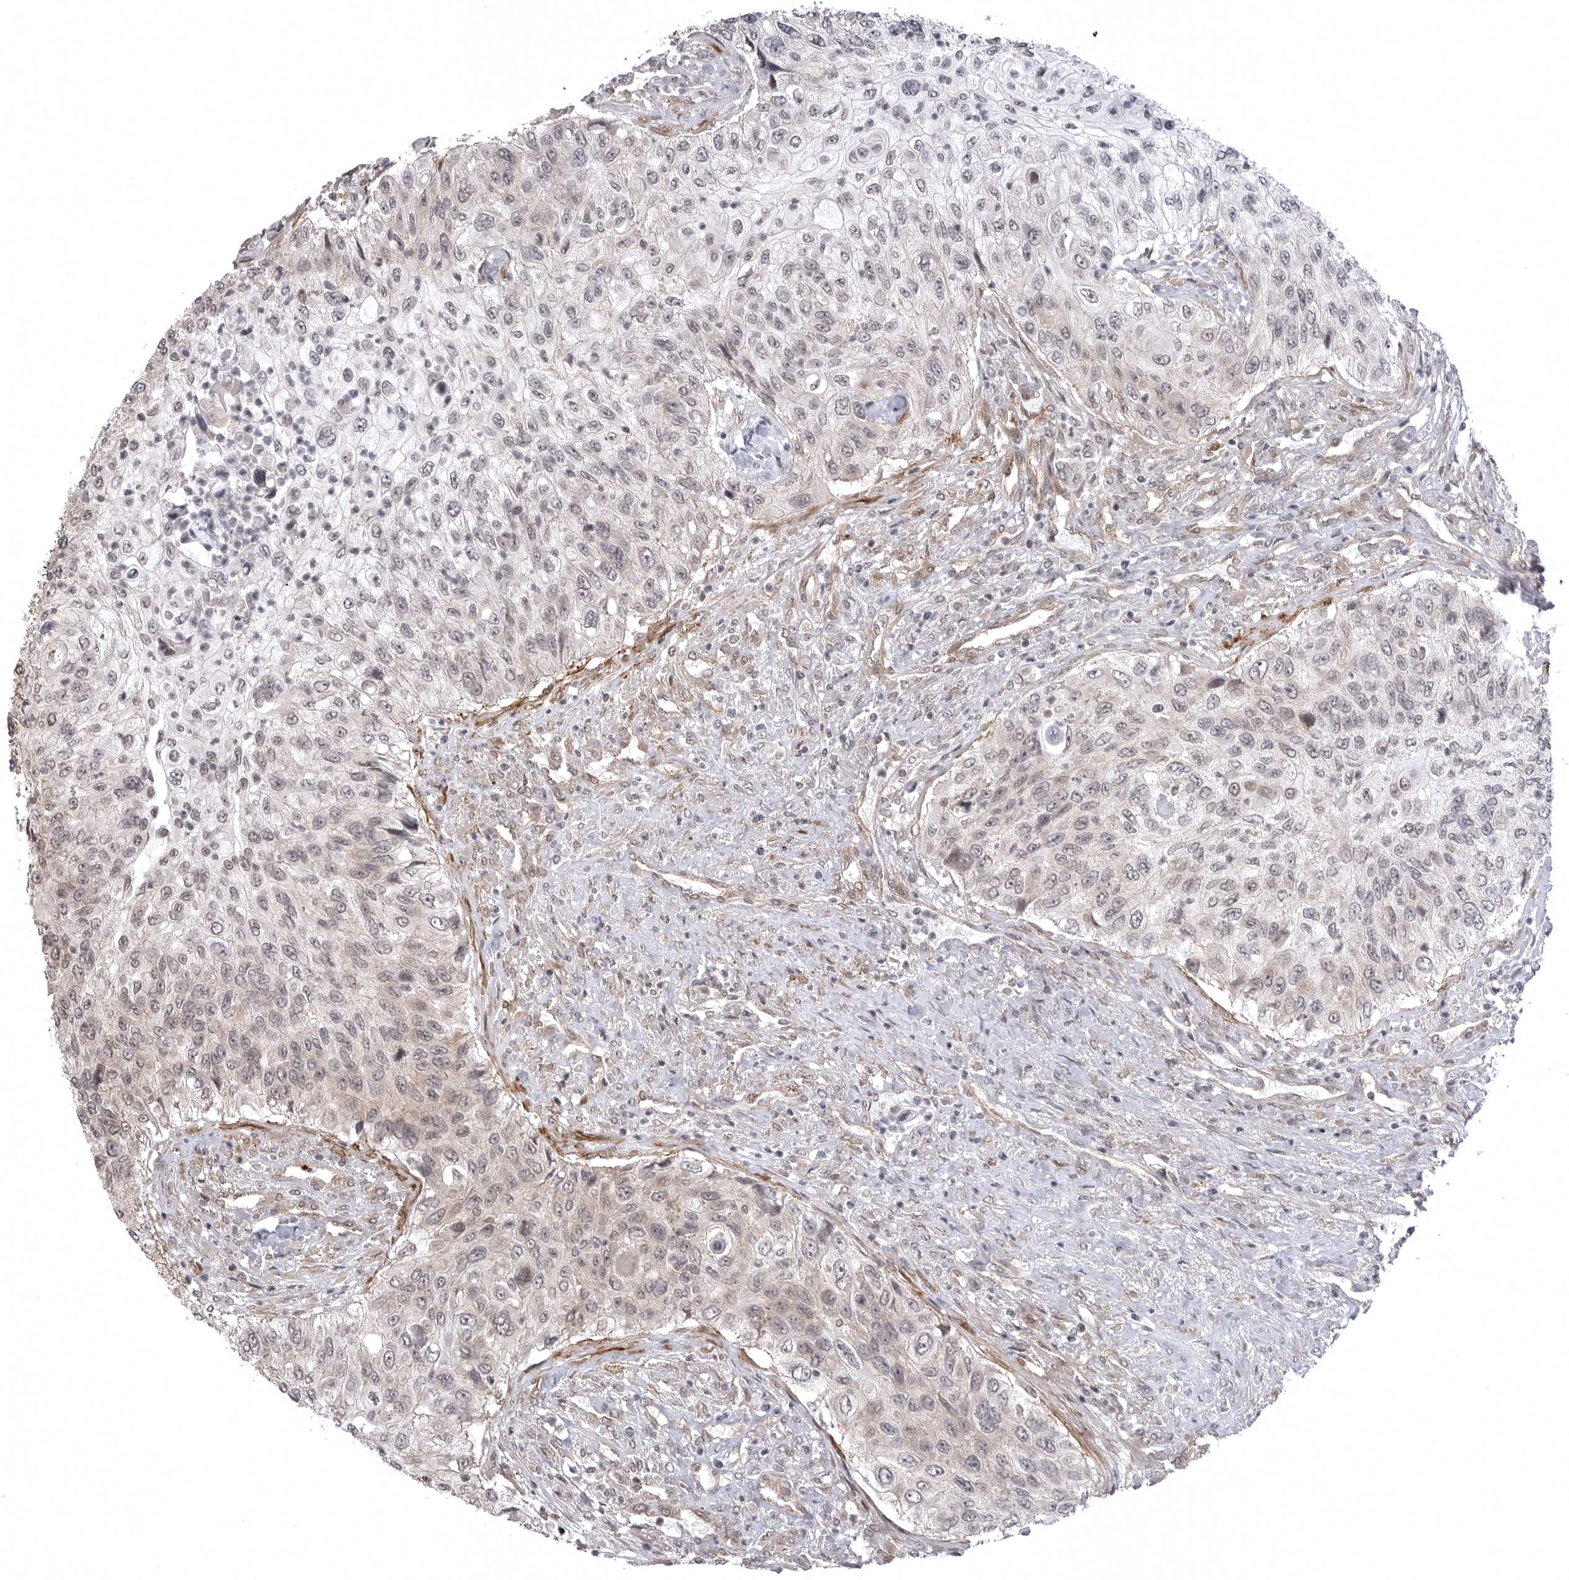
{"staining": {"intensity": "weak", "quantity": "<25%", "location": "cytoplasmic/membranous"}, "tissue": "urothelial cancer", "cell_type": "Tumor cells", "image_type": "cancer", "snomed": [{"axis": "morphology", "description": "Urothelial carcinoma, High grade"}, {"axis": "topography", "description": "Urinary bladder"}], "caption": "Immunohistochemistry (IHC) histopathology image of neoplastic tissue: high-grade urothelial carcinoma stained with DAB (3,3'-diaminobenzidine) reveals no significant protein positivity in tumor cells.", "gene": "SORBS1", "patient": {"sex": "female", "age": 60}}